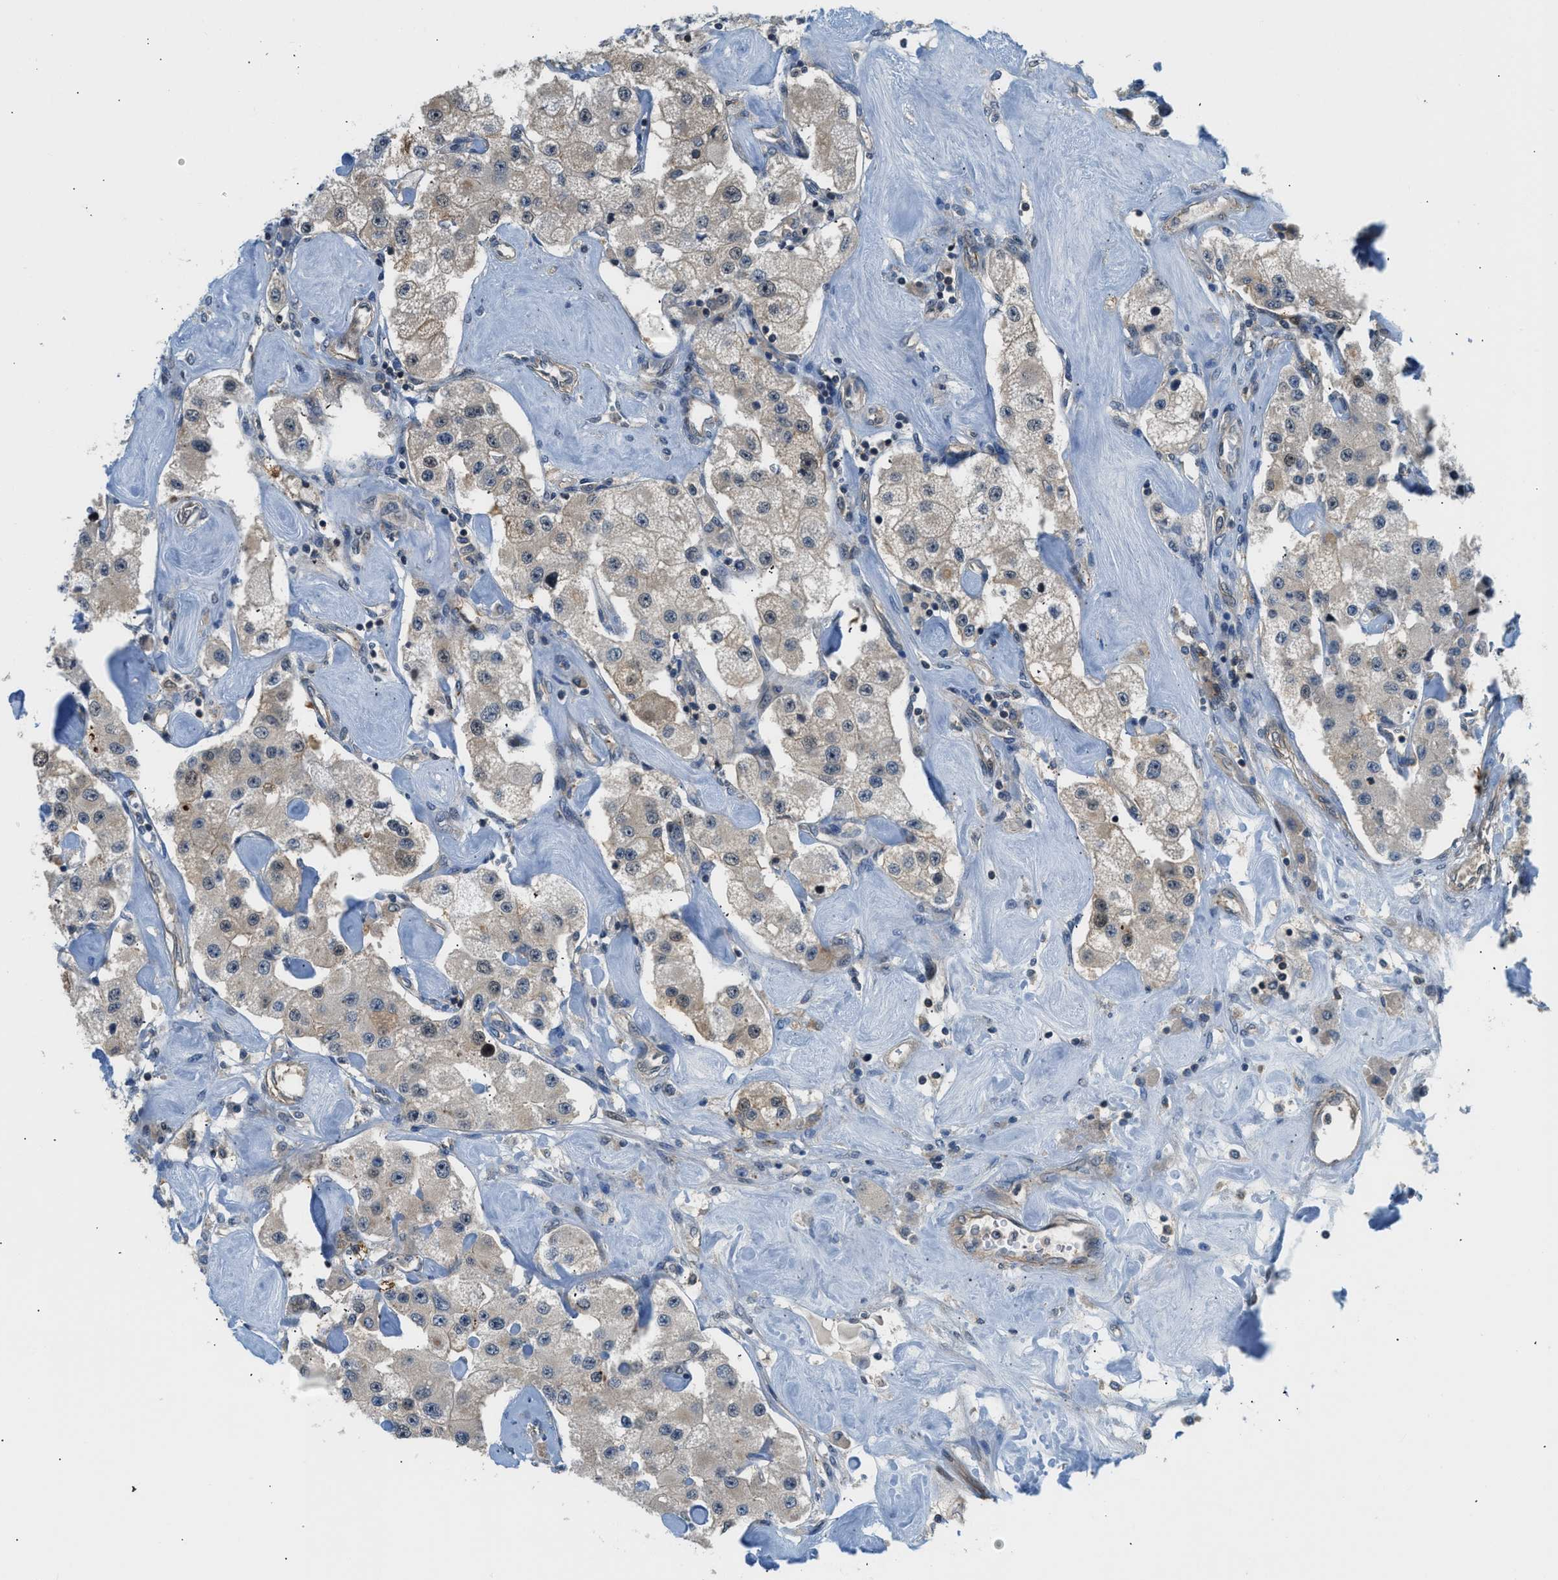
{"staining": {"intensity": "weak", "quantity": "25%-75%", "location": "cytoplasmic/membranous"}, "tissue": "carcinoid", "cell_type": "Tumor cells", "image_type": "cancer", "snomed": [{"axis": "morphology", "description": "Carcinoid, malignant, NOS"}, {"axis": "topography", "description": "Pancreas"}], "caption": "Protein positivity by immunohistochemistry (IHC) demonstrates weak cytoplasmic/membranous staining in about 25%-75% of tumor cells in carcinoid.", "gene": "CBLB", "patient": {"sex": "male", "age": 41}}